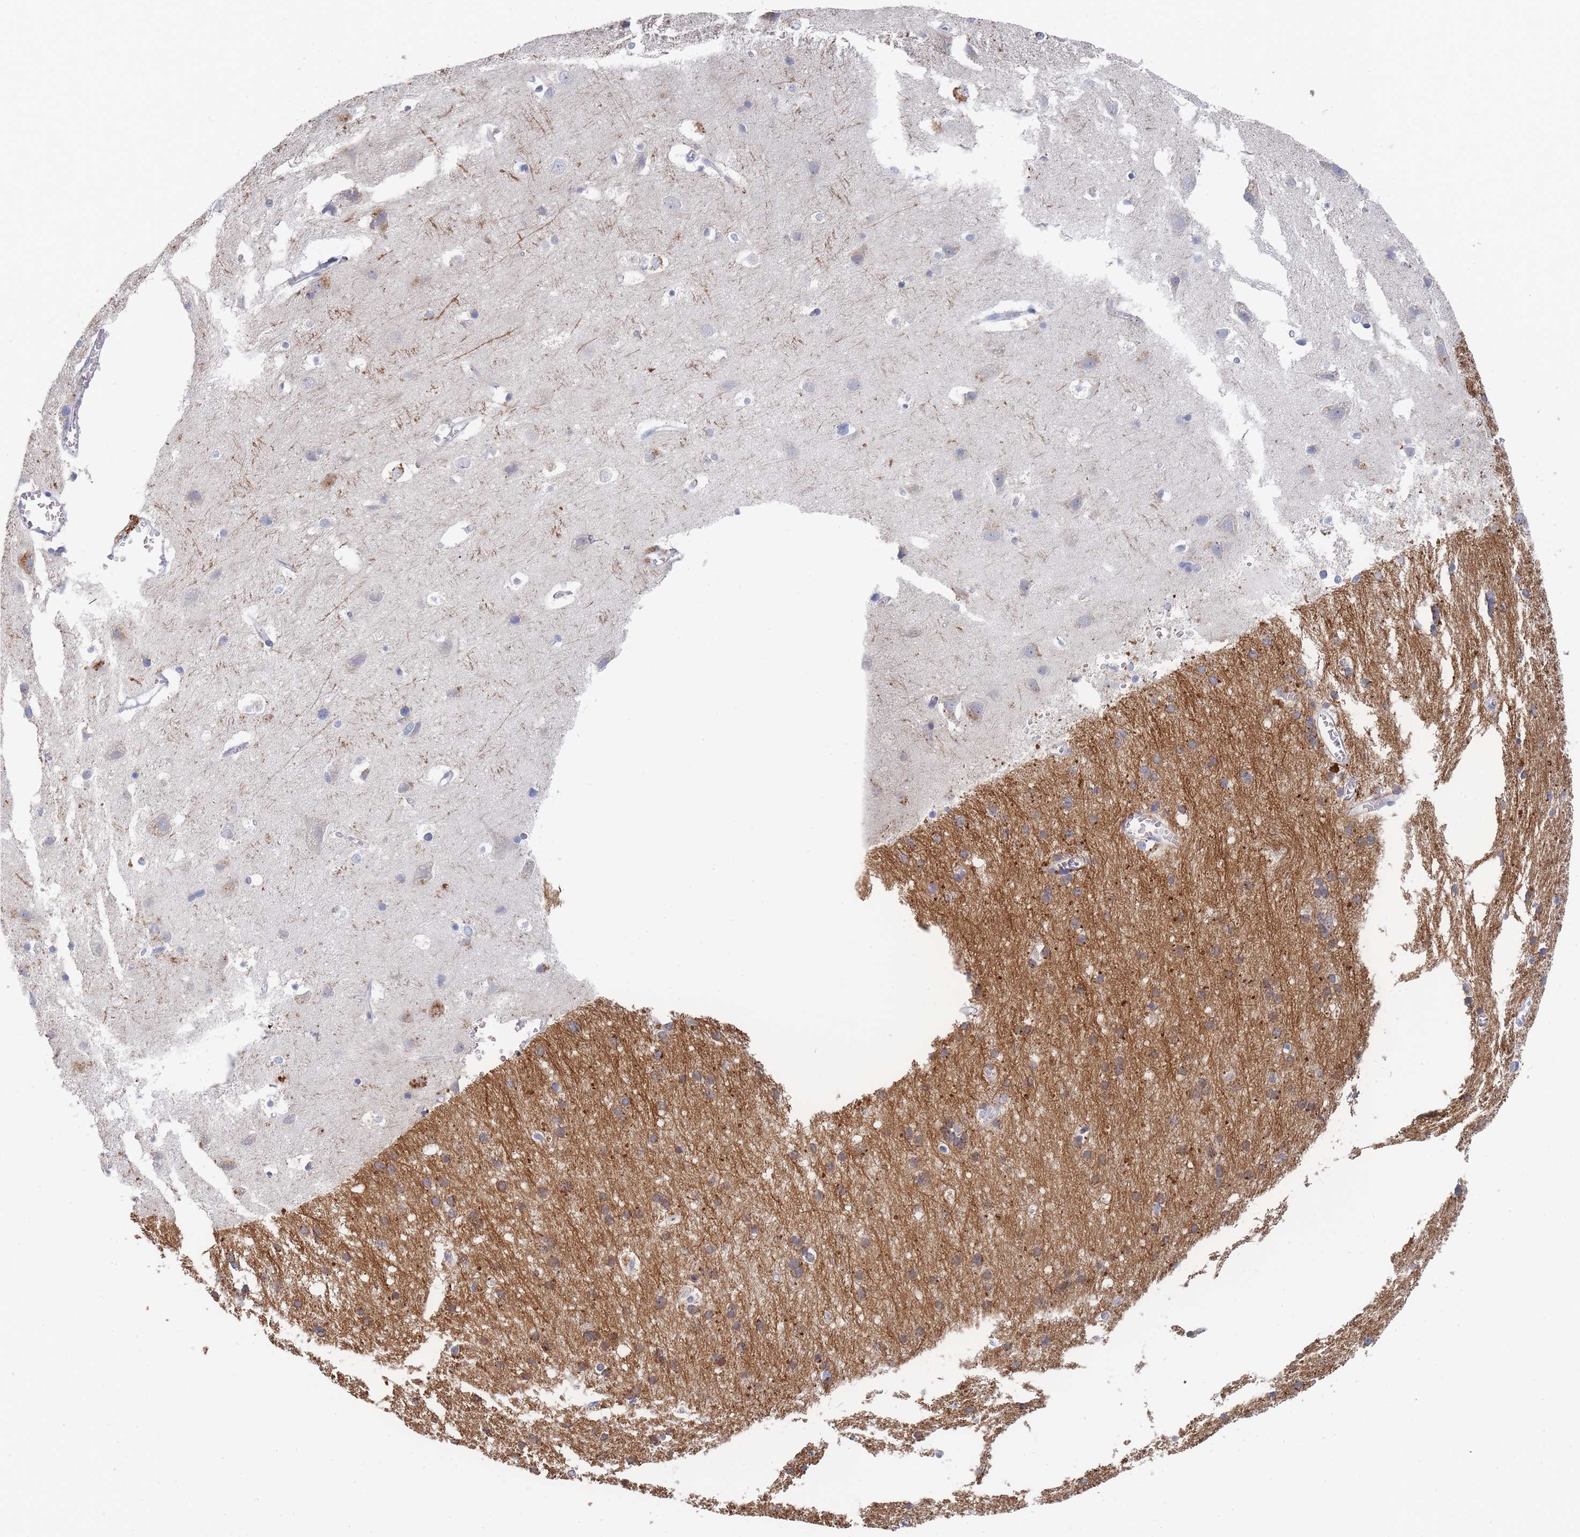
{"staining": {"intensity": "negative", "quantity": "none", "location": "none"}, "tissue": "cerebral cortex", "cell_type": "Endothelial cells", "image_type": "normal", "snomed": [{"axis": "morphology", "description": "Normal tissue, NOS"}, {"axis": "topography", "description": "Cerebral cortex"}], "caption": "This micrograph is of unremarkable cerebral cortex stained with immunohistochemistry to label a protein in brown with the nuclei are counter-stained blue. There is no expression in endothelial cells.", "gene": "ACAD11", "patient": {"sex": "male", "age": 54}}